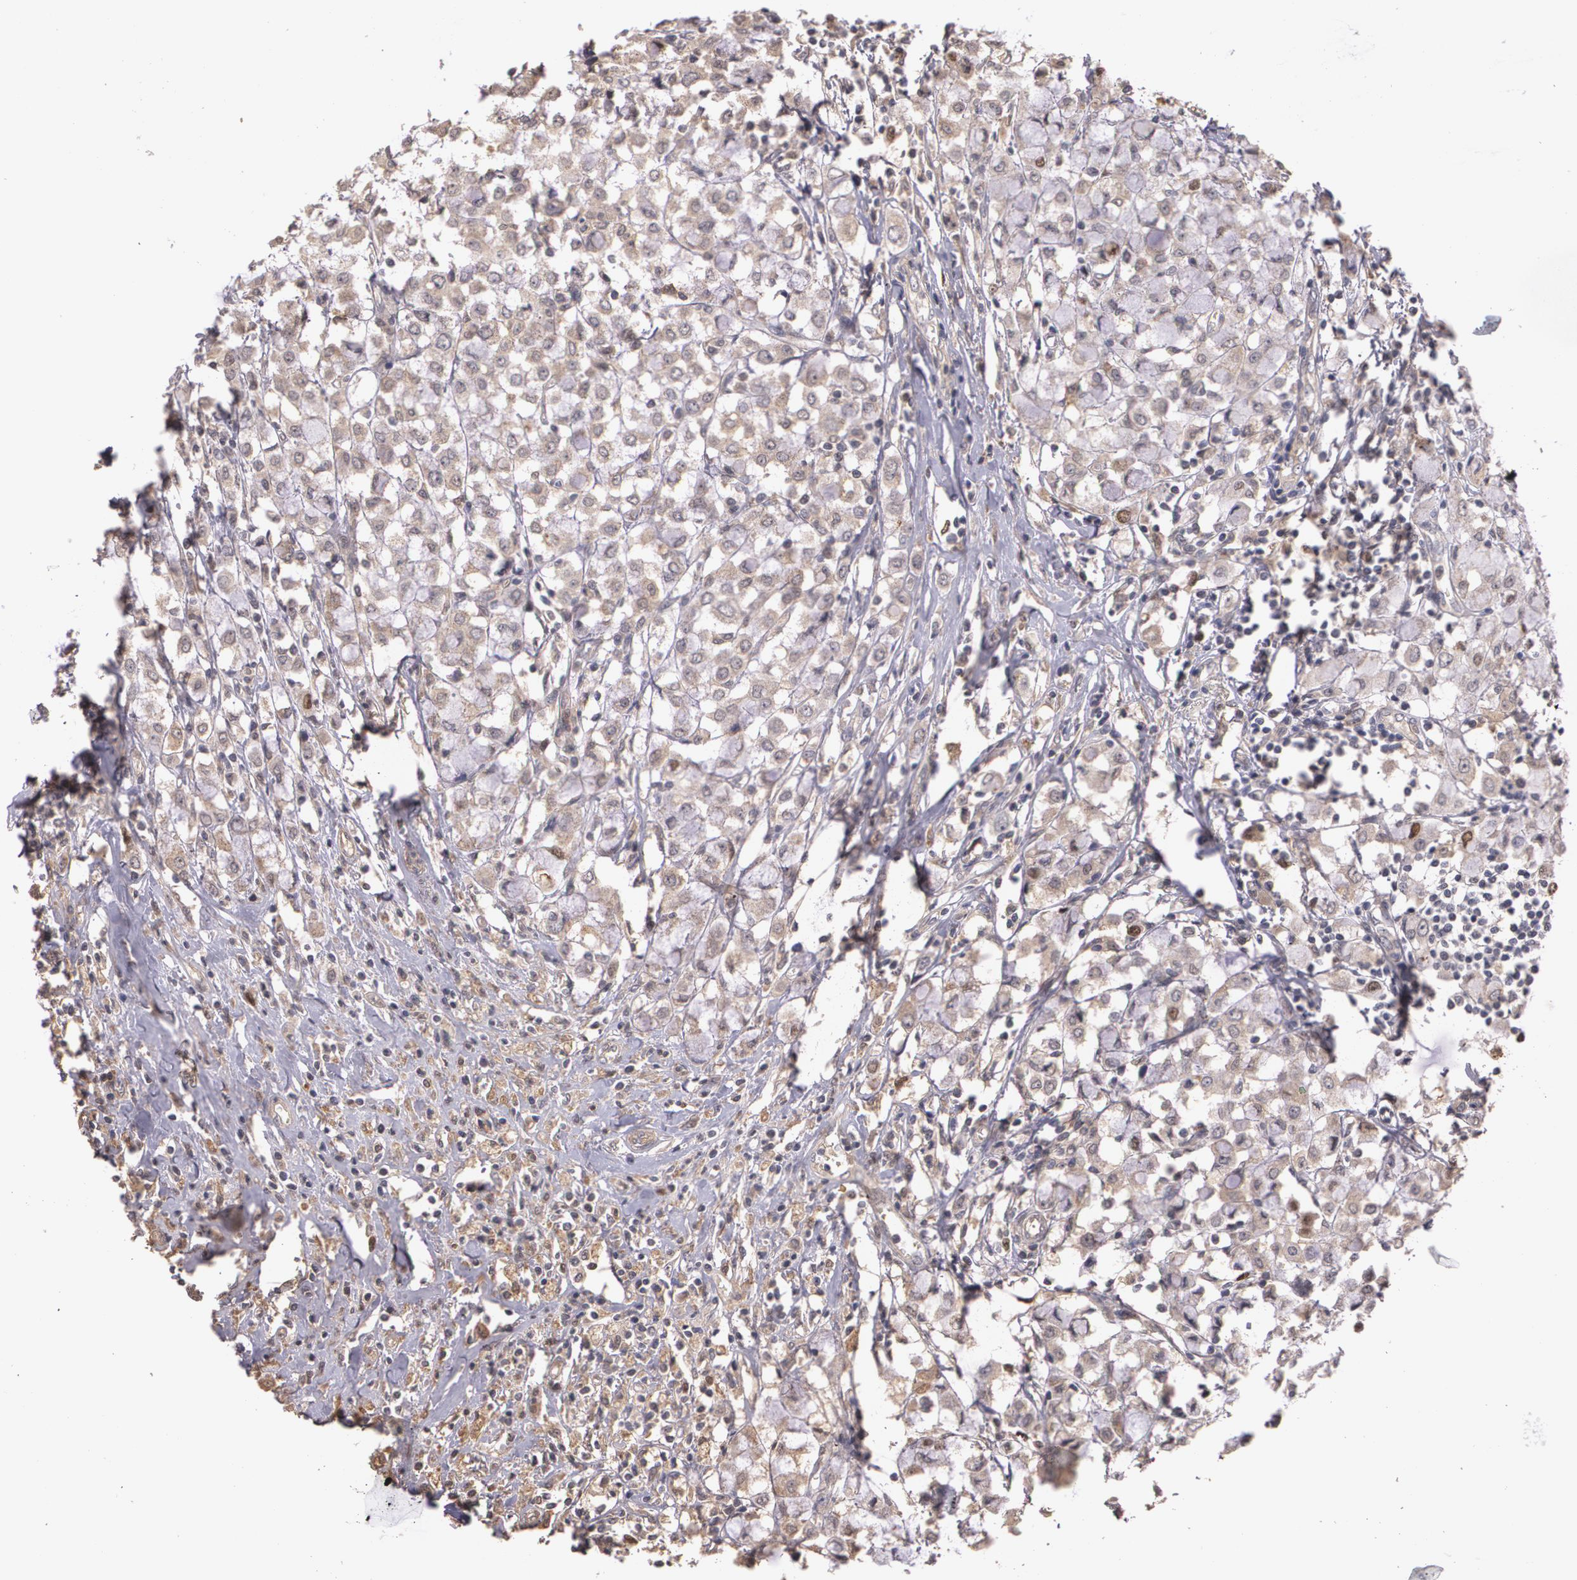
{"staining": {"intensity": "weak", "quantity": ">75%", "location": "cytoplasmic/membranous,nuclear"}, "tissue": "breast cancer", "cell_type": "Tumor cells", "image_type": "cancer", "snomed": [{"axis": "morphology", "description": "Lobular carcinoma"}, {"axis": "topography", "description": "Breast"}], "caption": "Immunohistochemistry (IHC) staining of breast cancer (lobular carcinoma), which exhibits low levels of weak cytoplasmic/membranous and nuclear staining in approximately >75% of tumor cells indicating weak cytoplasmic/membranous and nuclear protein positivity. The staining was performed using DAB (brown) for protein detection and nuclei were counterstained in hematoxylin (blue).", "gene": "BRCA1", "patient": {"sex": "female", "age": 85}}